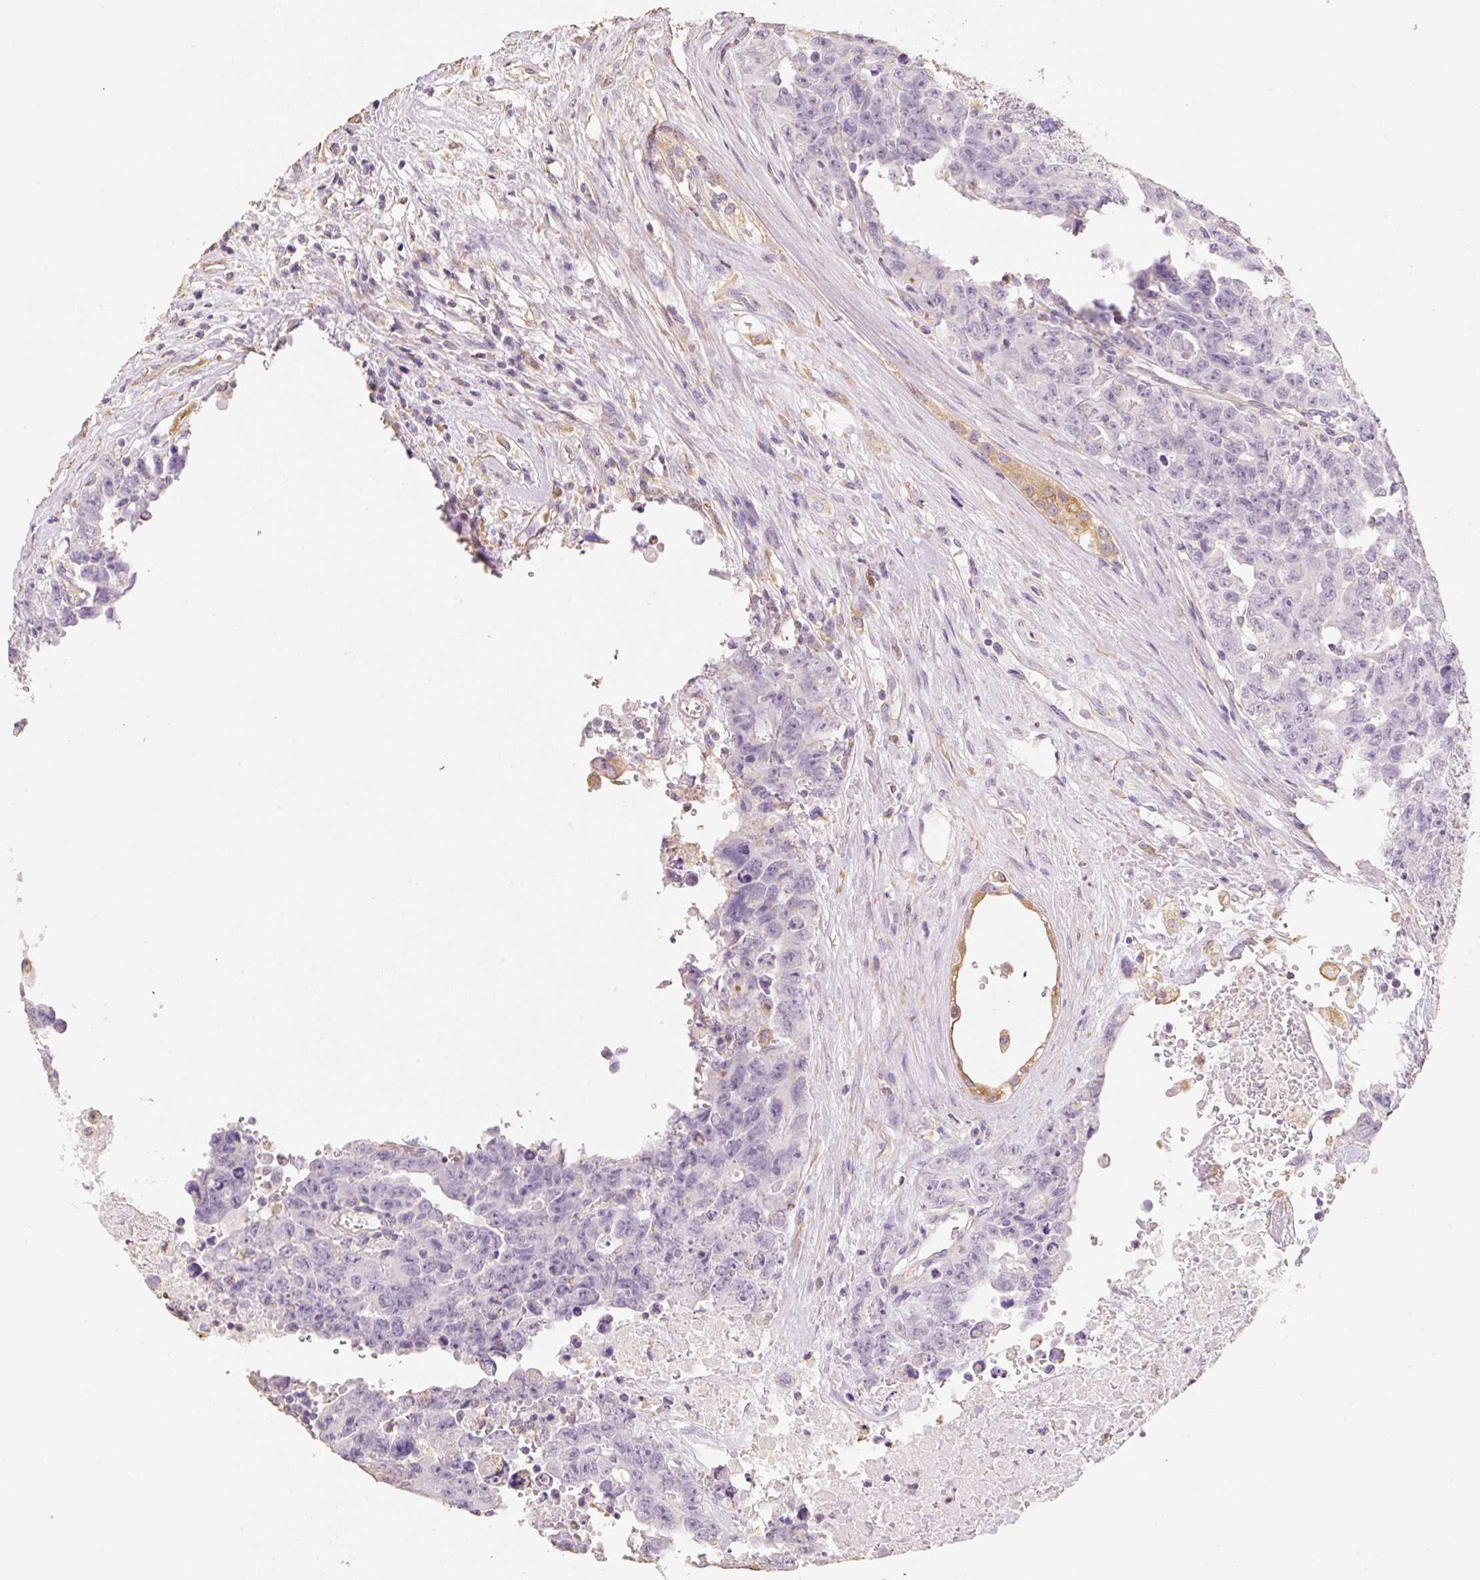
{"staining": {"intensity": "negative", "quantity": "none", "location": "none"}, "tissue": "testis cancer", "cell_type": "Tumor cells", "image_type": "cancer", "snomed": [{"axis": "morphology", "description": "Carcinoma, Embryonal, NOS"}, {"axis": "topography", "description": "Testis"}], "caption": "This is an immunohistochemistry (IHC) micrograph of human embryonal carcinoma (testis). There is no expression in tumor cells.", "gene": "MBOAT7", "patient": {"sex": "male", "age": 24}}